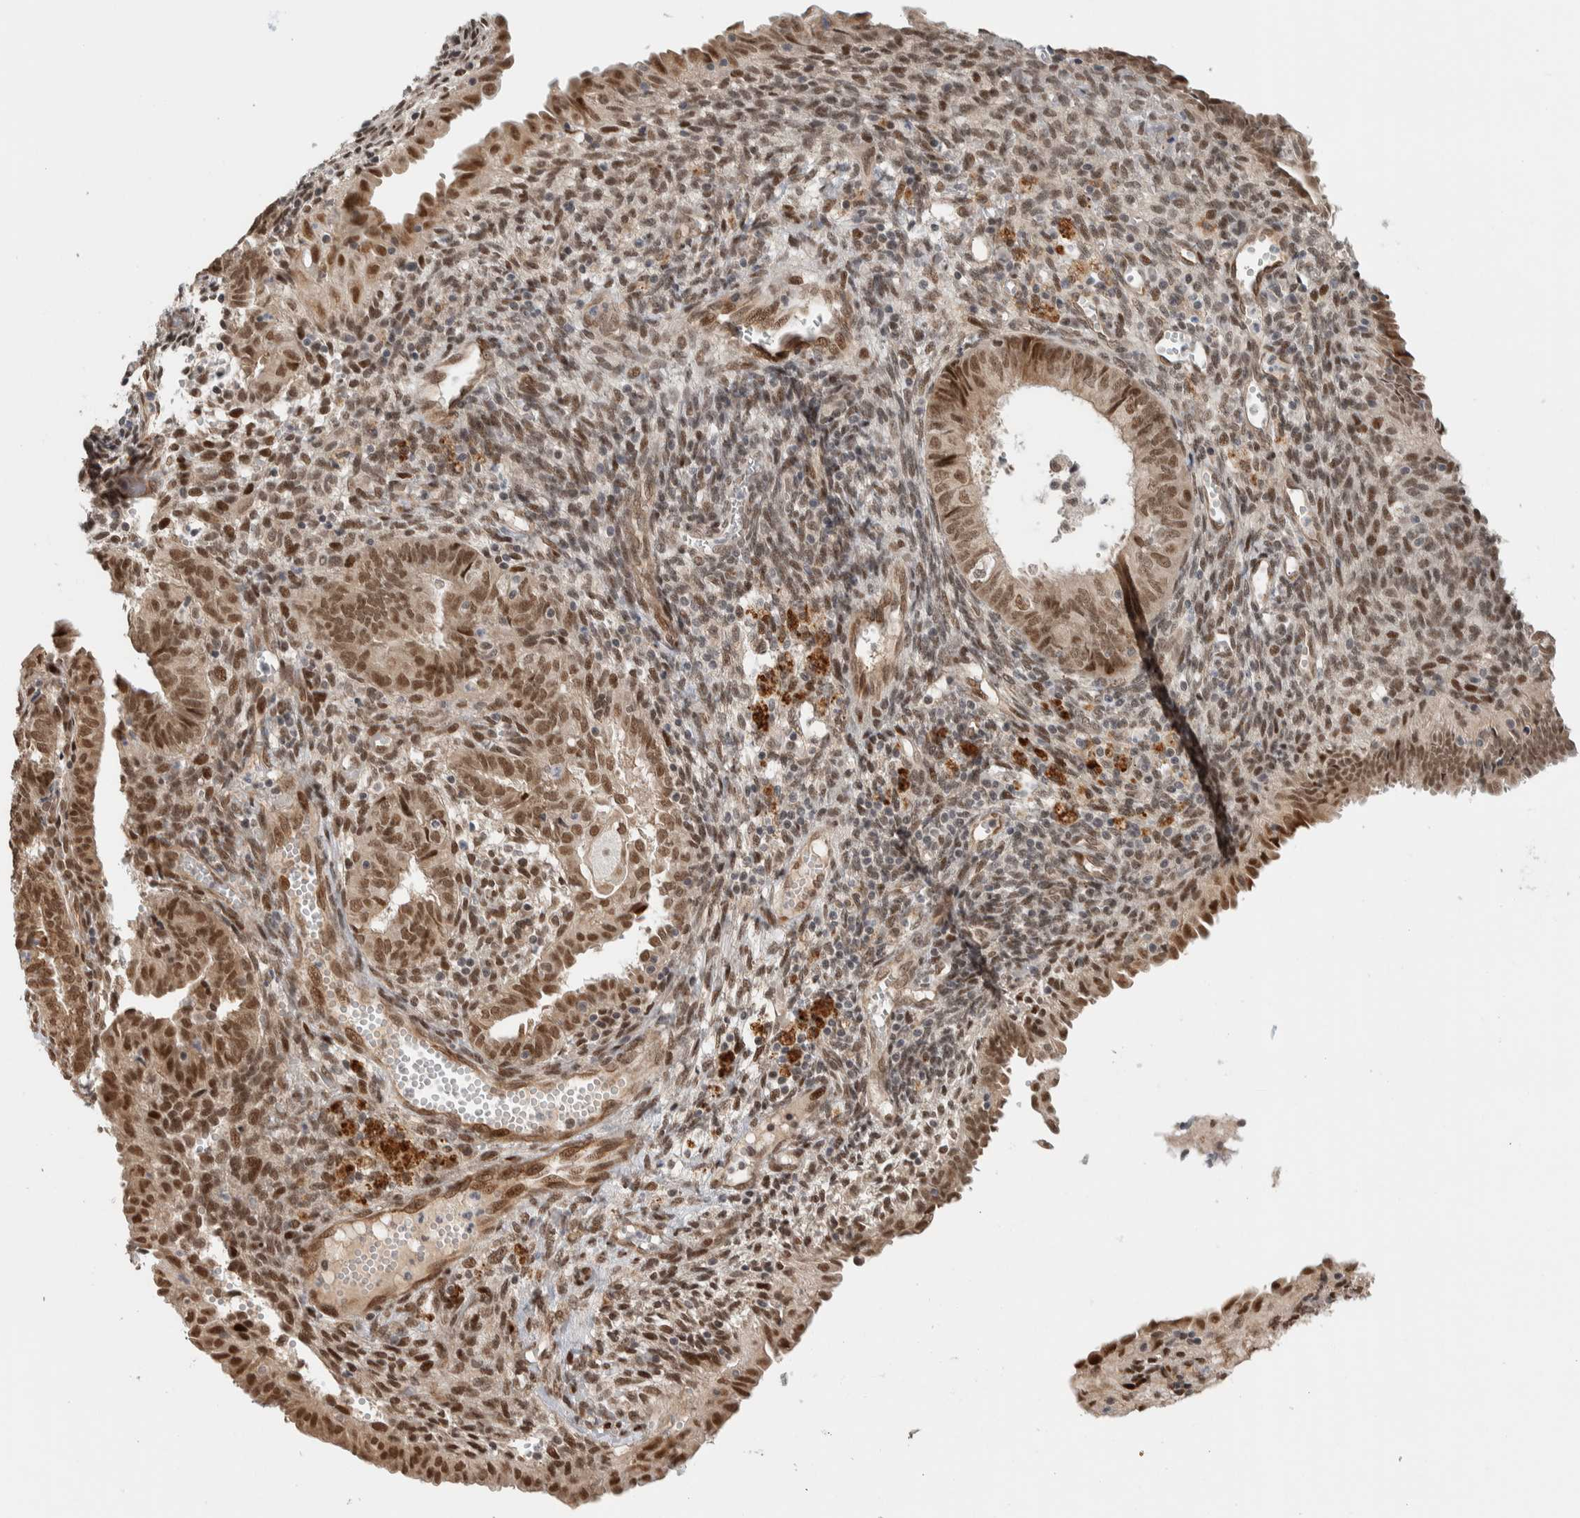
{"staining": {"intensity": "moderate", "quantity": ">75%", "location": "cytoplasmic/membranous,nuclear"}, "tissue": "endometrial cancer", "cell_type": "Tumor cells", "image_type": "cancer", "snomed": [{"axis": "morphology", "description": "Adenocarcinoma, NOS"}, {"axis": "topography", "description": "Endometrium"}], "caption": "There is medium levels of moderate cytoplasmic/membranous and nuclear positivity in tumor cells of adenocarcinoma (endometrial), as demonstrated by immunohistochemical staining (brown color).", "gene": "TNRC18", "patient": {"sex": "female", "age": 58}}